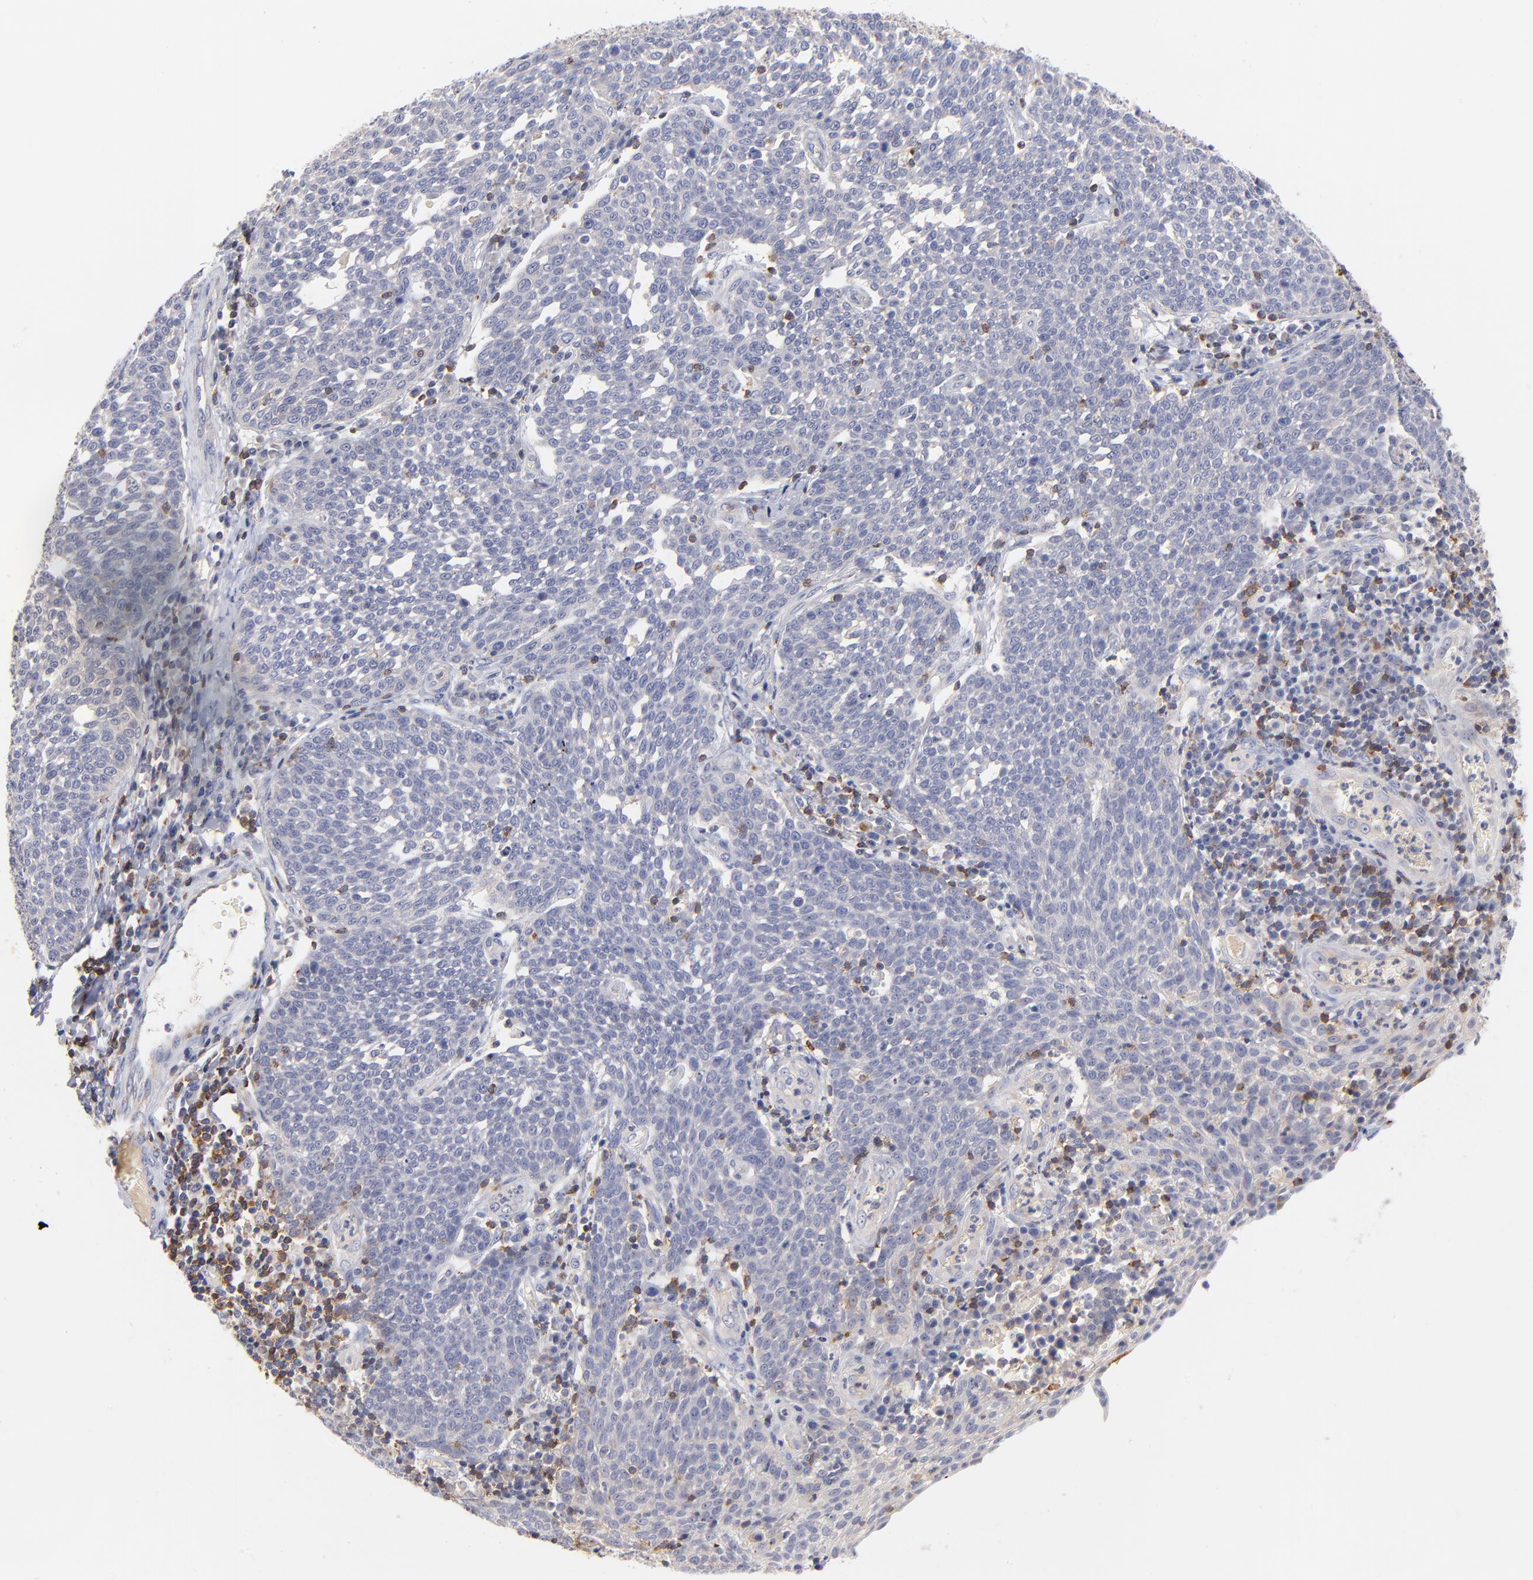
{"staining": {"intensity": "negative", "quantity": "none", "location": "none"}, "tissue": "cervical cancer", "cell_type": "Tumor cells", "image_type": "cancer", "snomed": [{"axis": "morphology", "description": "Squamous cell carcinoma, NOS"}, {"axis": "topography", "description": "Cervix"}], "caption": "DAB immunohistochemical staining of human cervical cancer displays no significant staining in tumor cells.", "gene": "KREMEN2", "patient": {"sex": "female", "age": 34}}